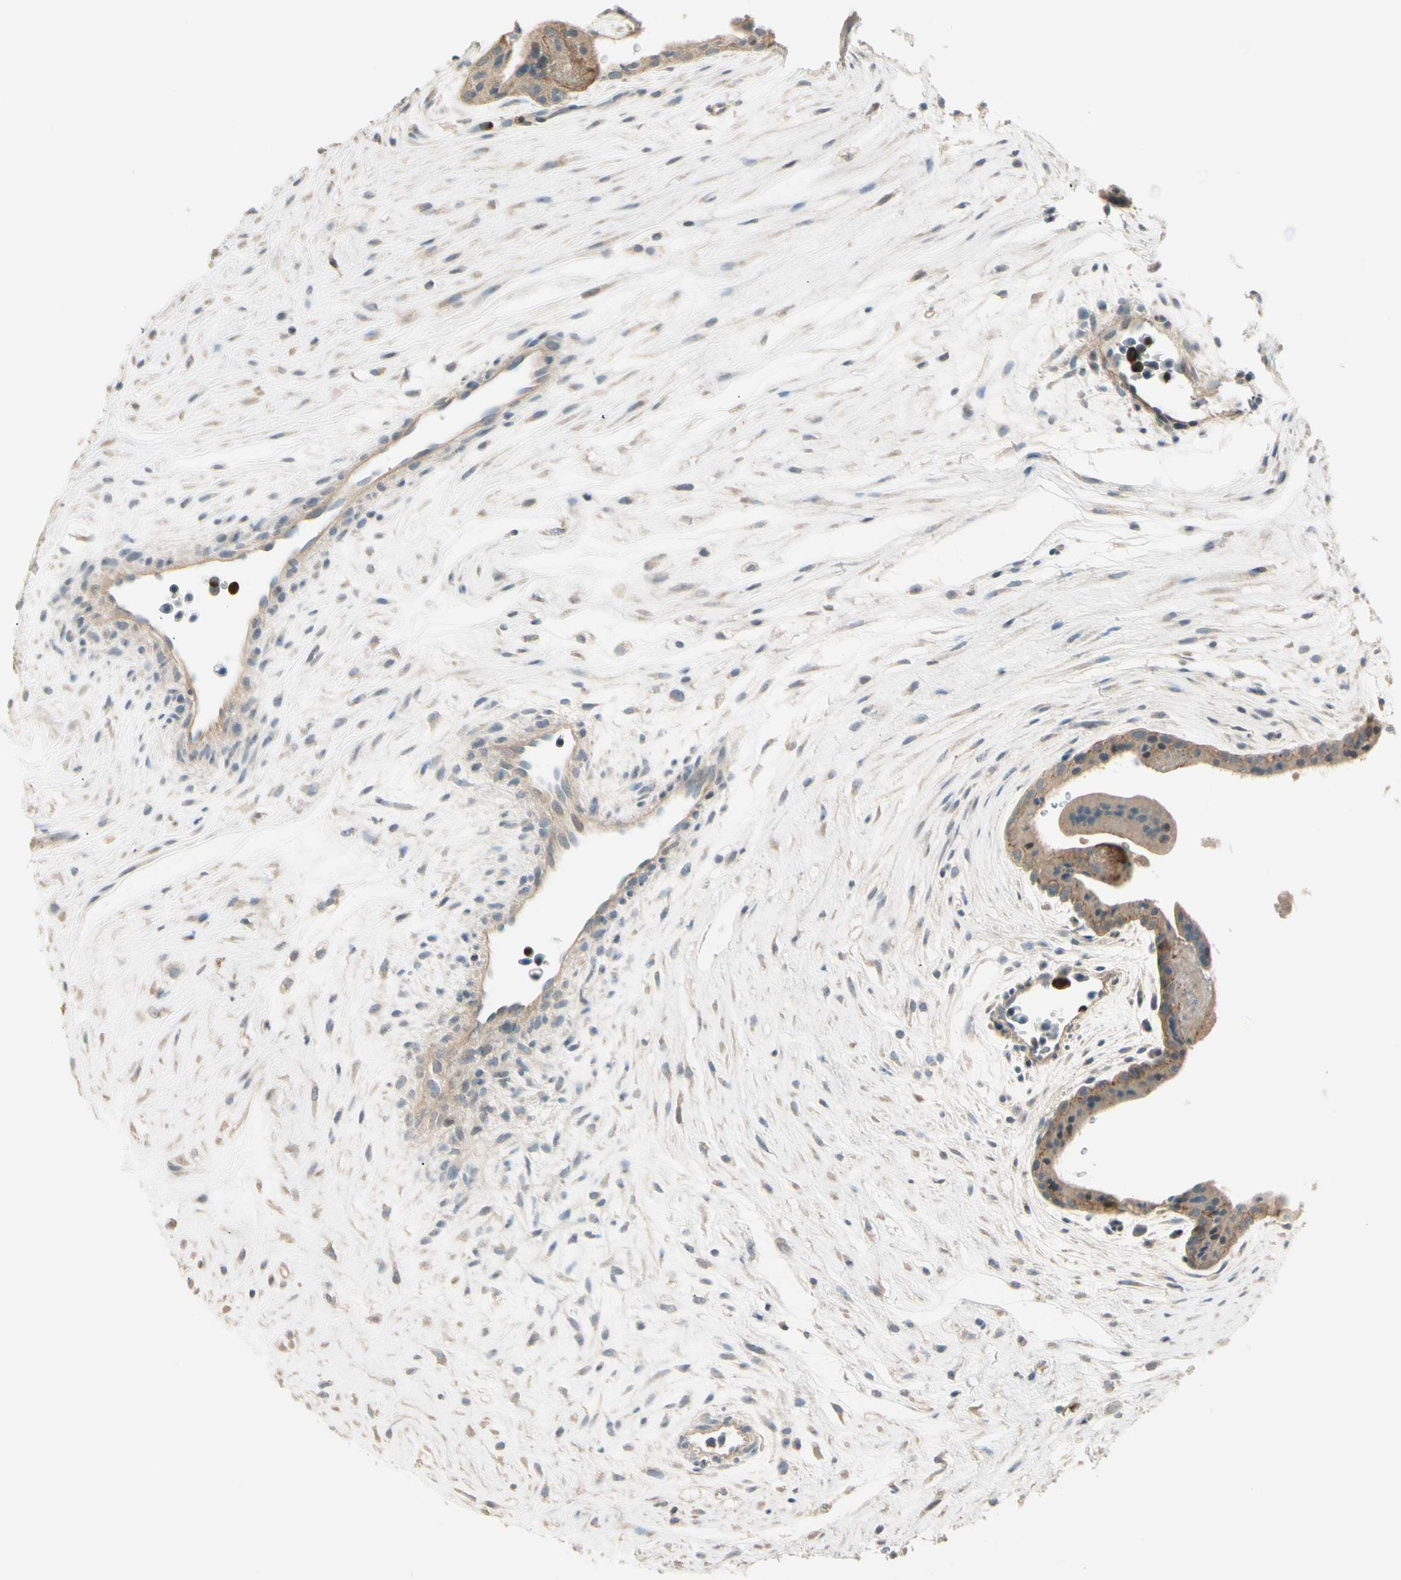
{"staining": {"intensity": "moderate", "quantity": ">75%", "location": "cytoplasmic/membranous"}, "tissue": "placenta", "cell_type": "Trophoblastic cells", "image_type": "normal", "snomed": [{"axis": "morphology", "description": "Normal tissue, NOS"}, {"axis": "topography", "description": "Placenta"}], "caption": "Normal placenta shows moderate cytoplasmic/membranous positivity in about >75% of trophoblastic cells.", "gene": "PPP3CB", "patient": {"sex": "female", "age": 35}}